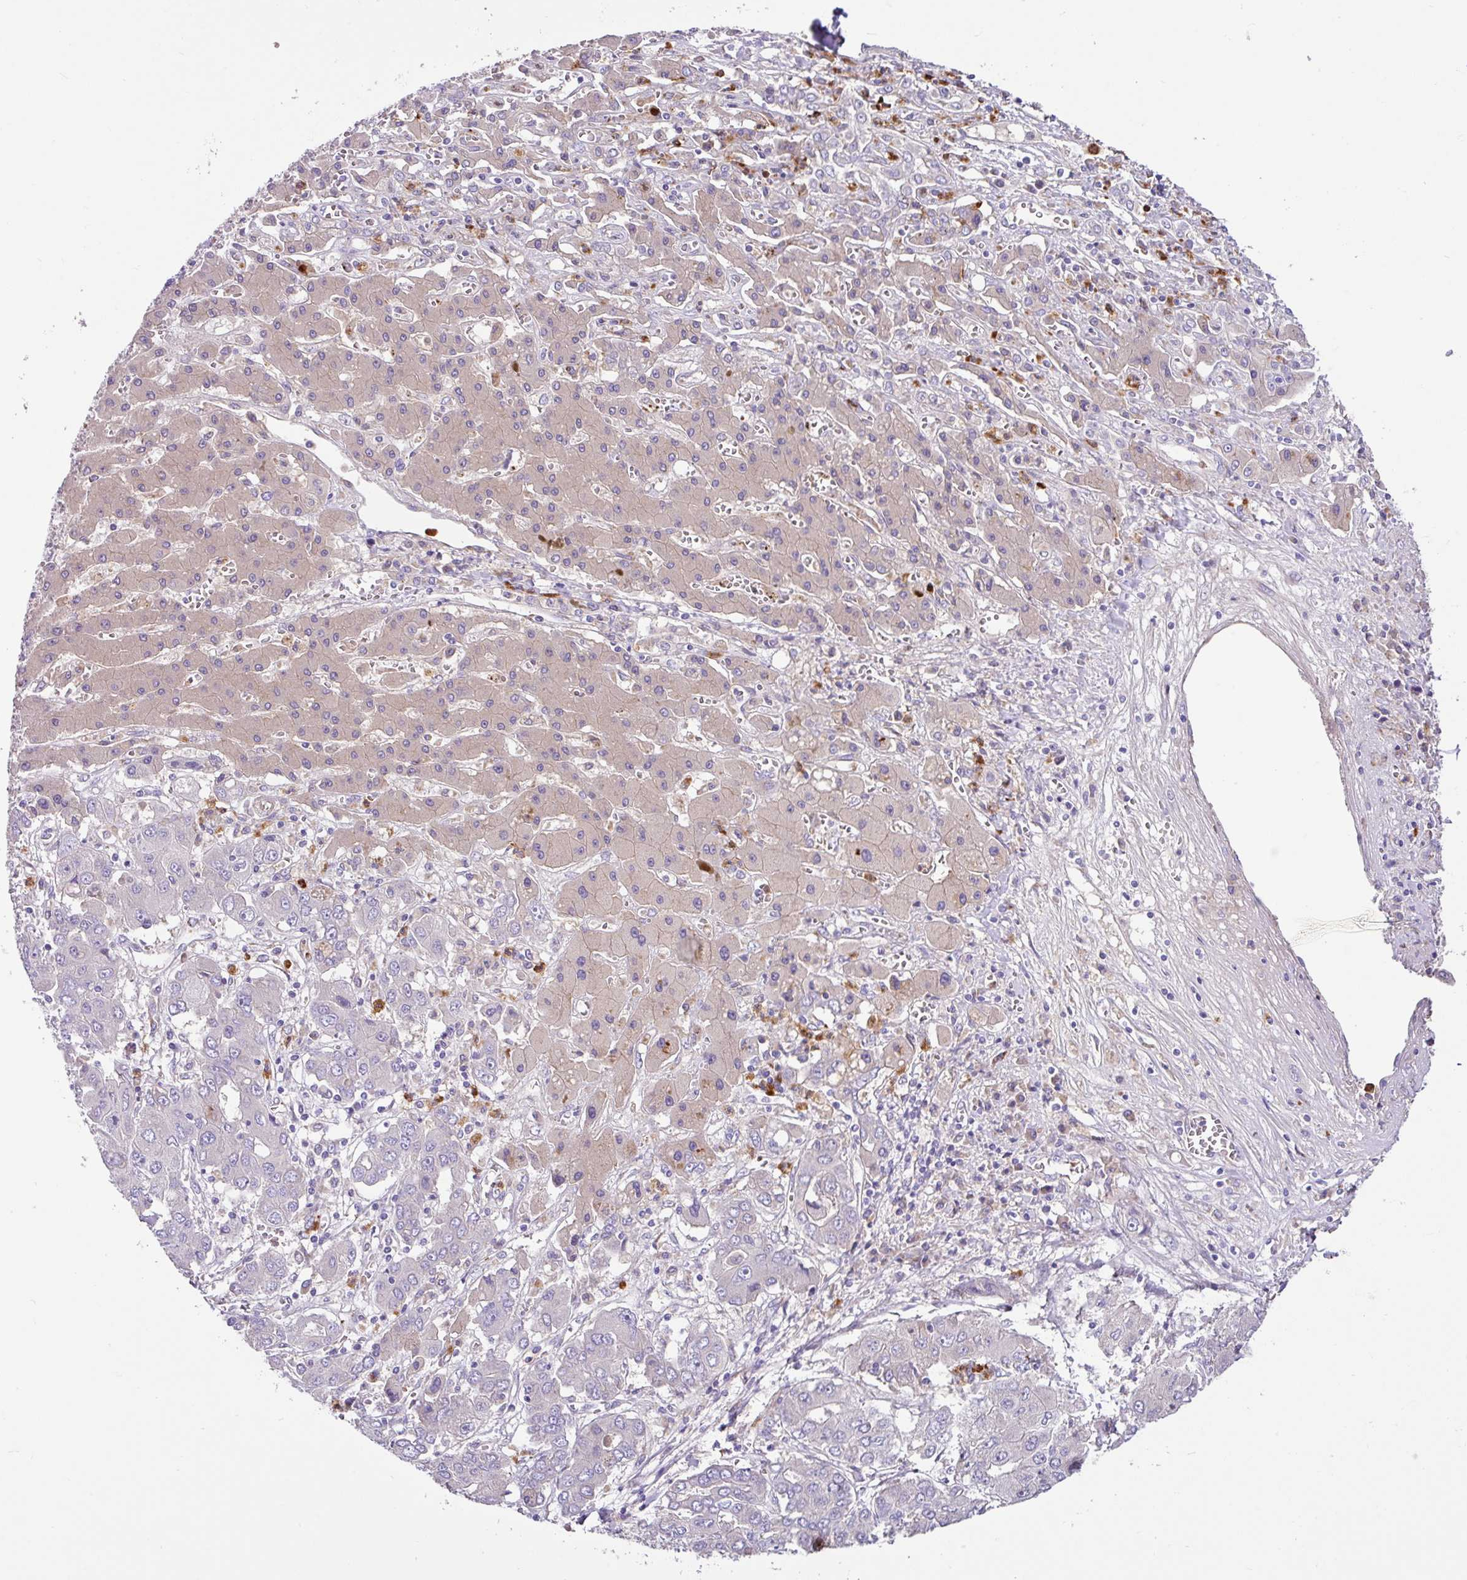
{"staining": {"intensity": "negative", "quantity": "none", "location": "none"}, "tissue": "liver cancer", "cell_type": "Tumor cells", "image_type": "cancer", "snomed": [{"axis": "morphology", "description": "Cholangiocarcinoma"}, {"axis": "topography", "description": "Liver"}], "caption": "Micrograph shows no protein expression in tumor cells of cholangiocarcinoma (liver) tissue.", "gene": "CRISP3", "patient": {"sex": "male", "age": 67}}